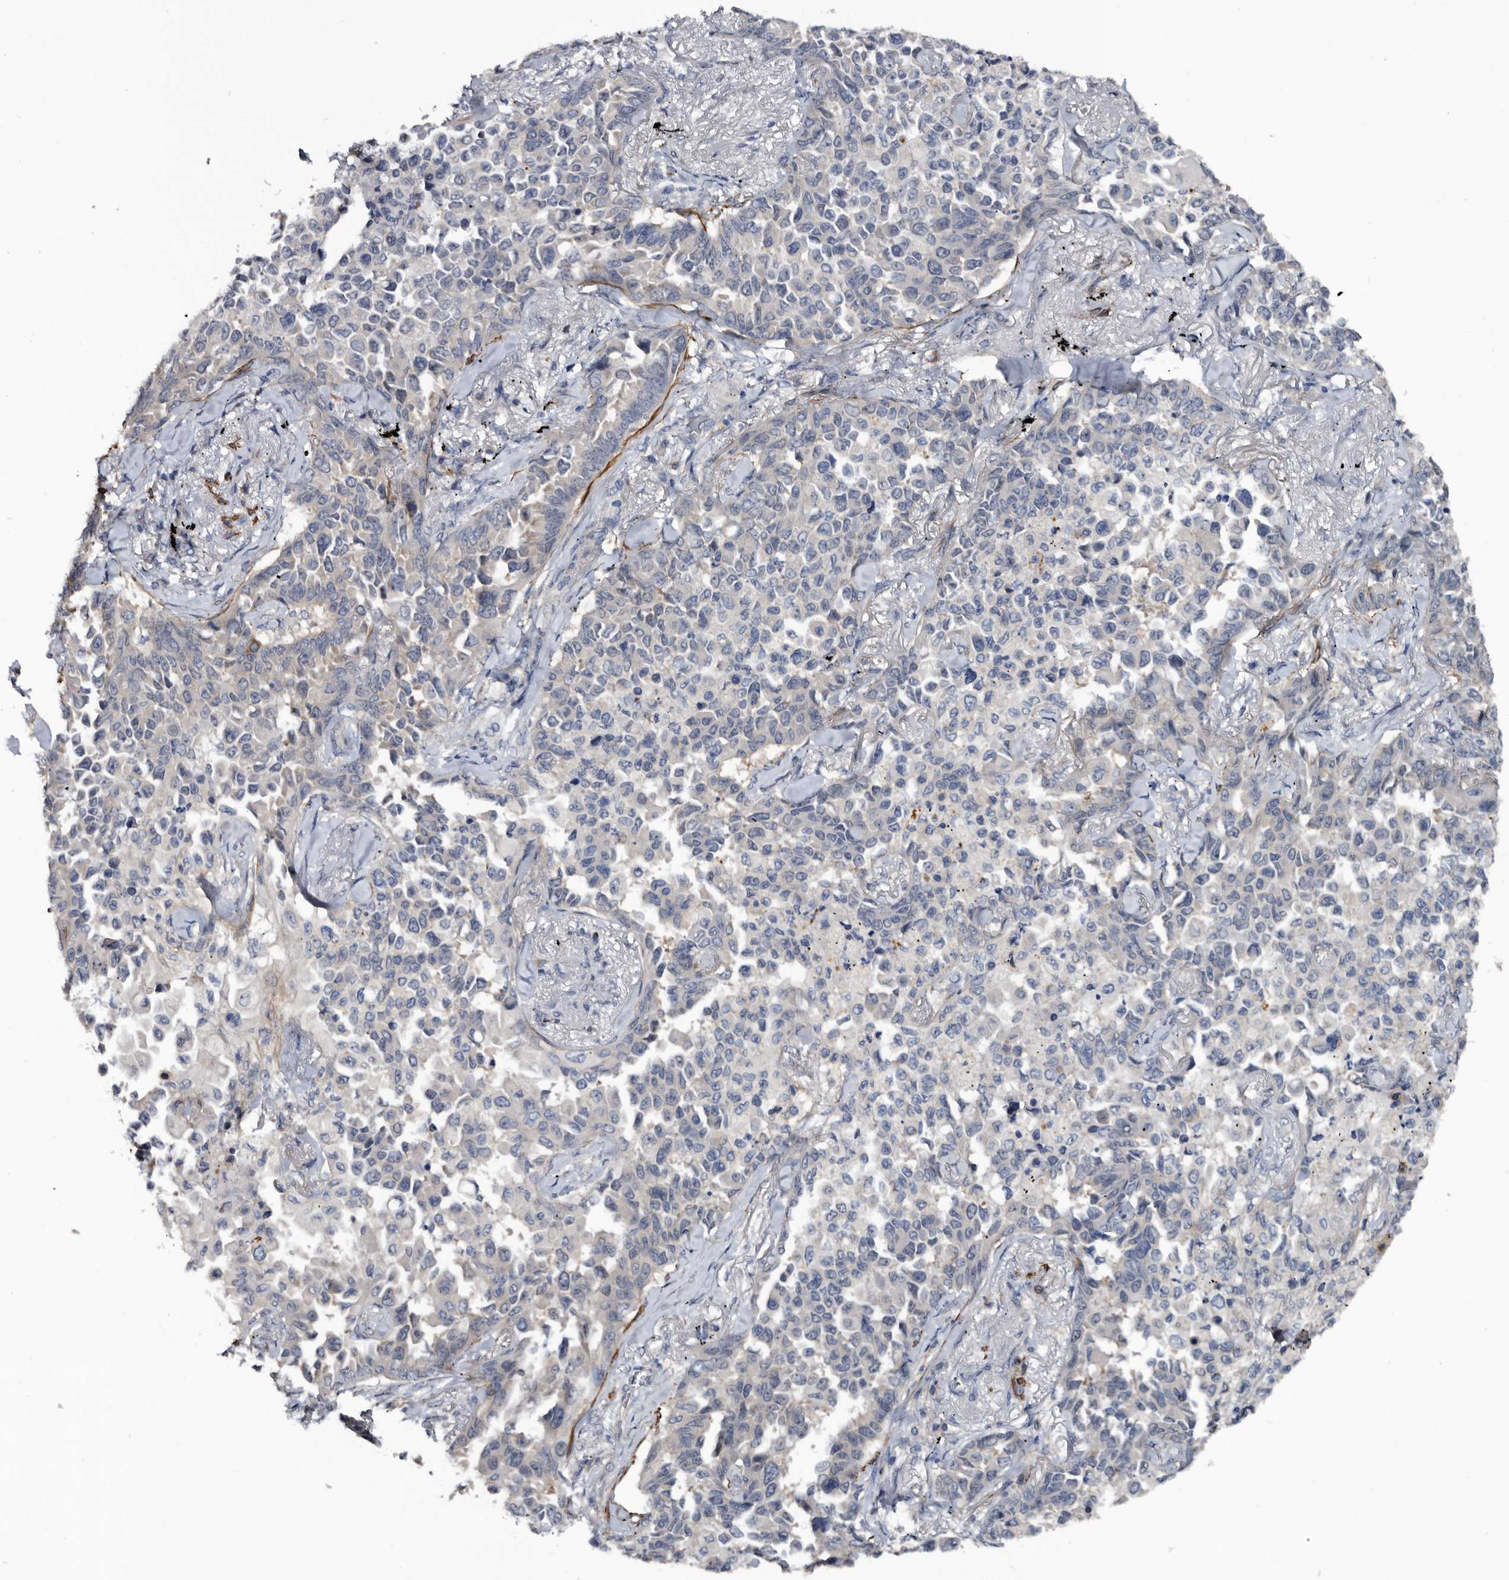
{"staining": {"intensity": "negative", "quantity": "none", "location": "none"}, "tissue": "lung cancer", "cell_type": "Tumor cells", "image_type": "cancer", "snomed": [{"axis": "morphology", "description": "Adenocarcinoma, NOS"}, {"axis": "topography", "description": "Lung"}], "caption": "IHC image of neoplastic tissue: lung adenocarcinoma stained with DAB reveals no significant protein positivity in tumor cells. (Brightfield microscopy of DAB IHC at high magnification).", "gene": "IARS1", "patient": {"sex": "female", "age": 67}}